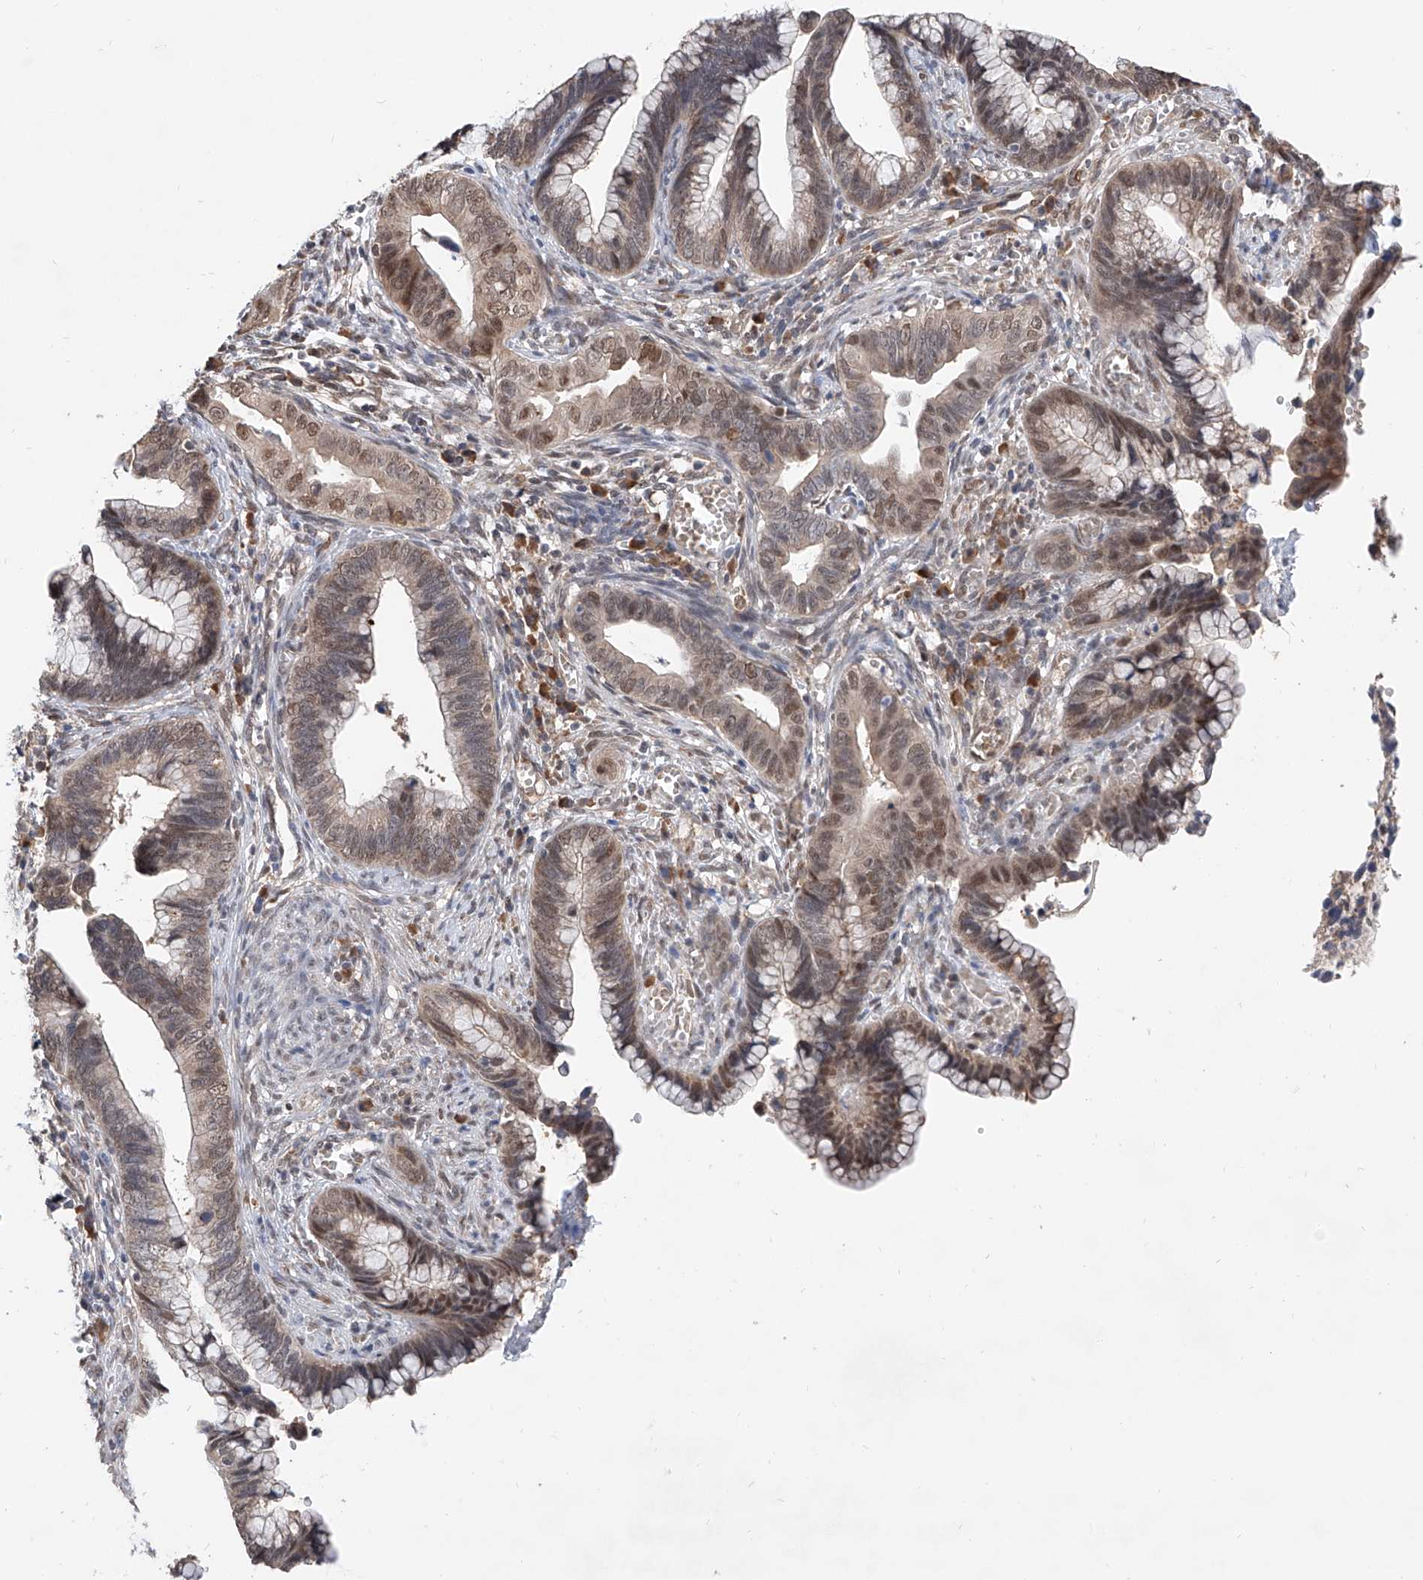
{"staining": {"intensity": "weak", "quantity": "25%-75%", "location": "nuclear"}, "tissue": "cervical cancer", "cell_type": "Tumor cells", "image_type": "cancer", "snomed": [{"axis": "morphology", "description": "Adenocarcinoma, NOS"}, {"axis": "topography", "description": "Cervix"}], "caption": "A brown stain shows weak nuclear expression of a protein in cervical cancer tumor cells.", "gene": "CARMIL3", "patient": {"sex": "female", "age": 44}}